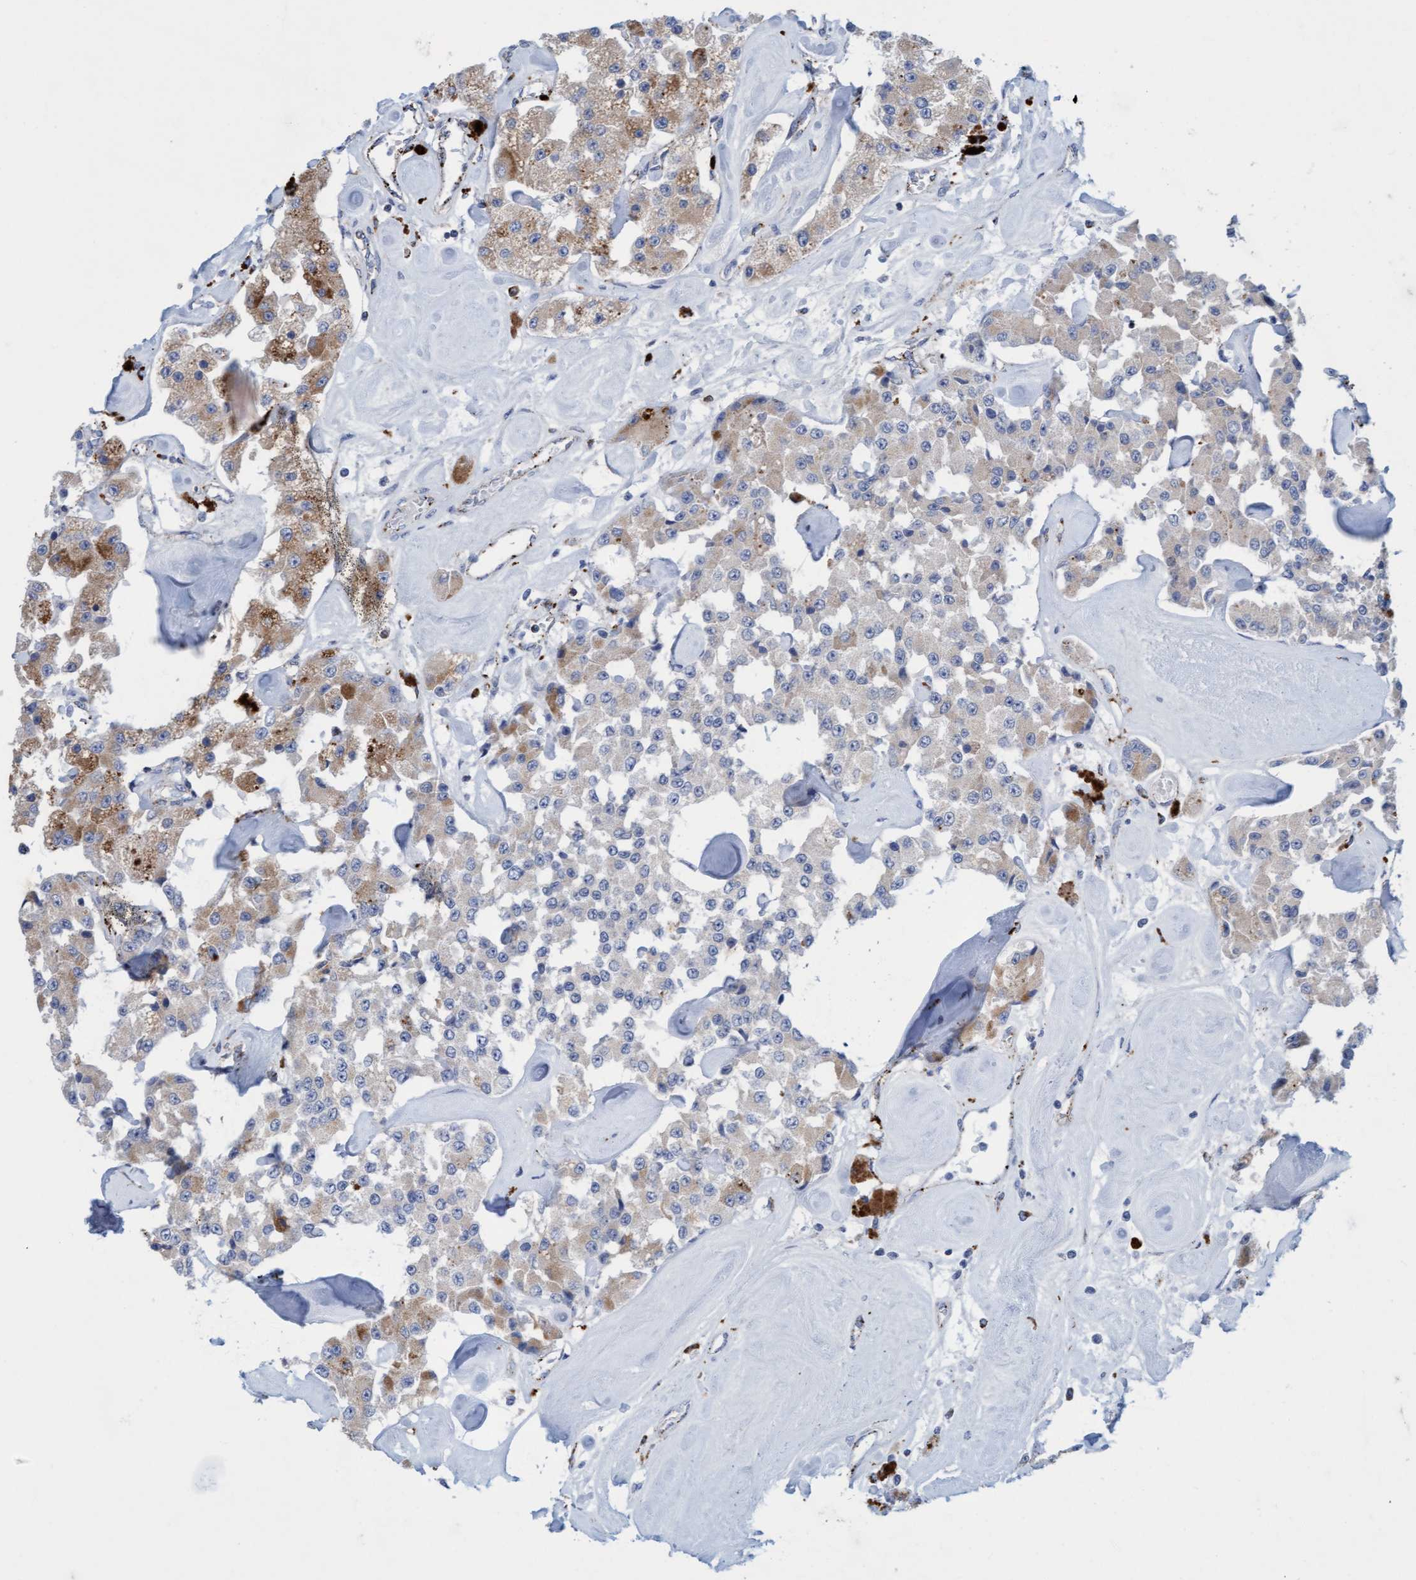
{"staining": {"intensity": "moderate", "quantity": "25%-75%", "location": "cytoplasmic/membranous"}, "tissue": "carcinoid", "cell_type": "Tumor cells", "image_type": "cancer", "snomed": [{"axis": "morphology", "description": "Carcinoid, malignant, NOS"}, {"axis": "topography", "description": "Pancreas"}], "caption": "Immunohistochemistry of human carcinoid demonstrates medium levels of moderate cytoplasmic/membranous positivity in approximately 25%-75% of tumor cells.", "gene": "SGSH", "patient": {"sex": "male", "age": 41}}